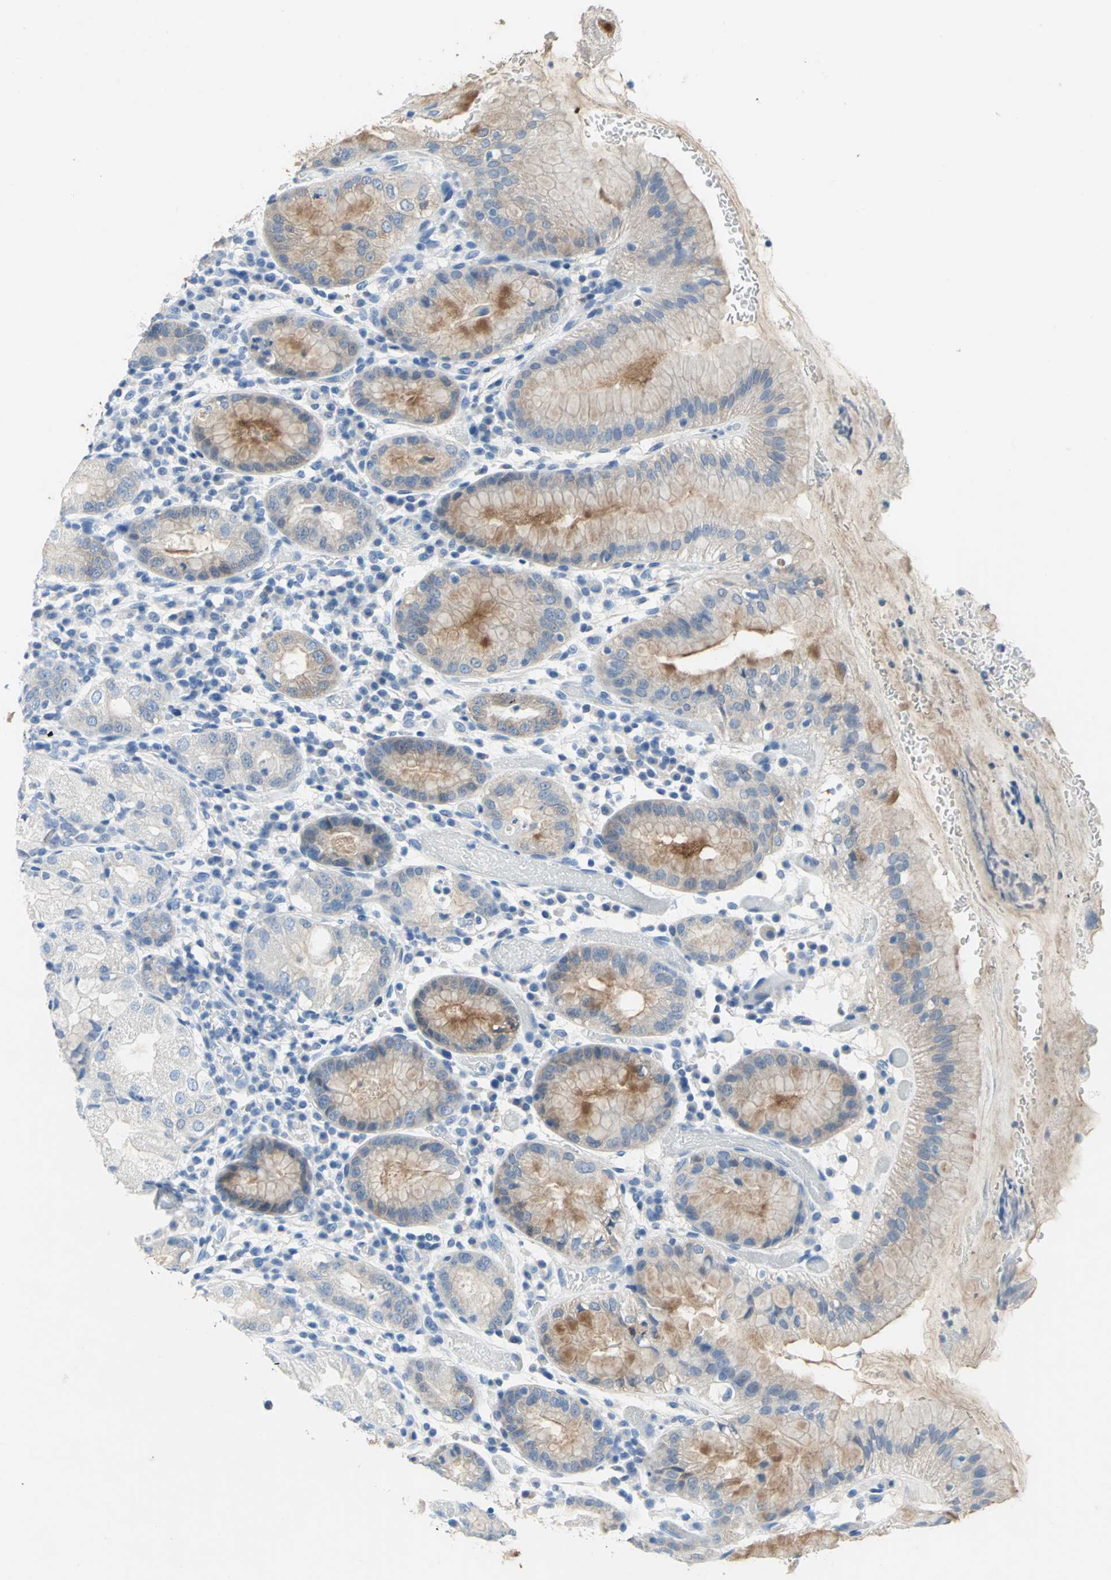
{"staining": {"intensity": "weak", "quantity": ">75%", "location": "cytoplasmic/membranous"}, "tissue": "stomach", "cell_type": "Glandular cells", "image_type": "normal", "snomed": [{"axis": "morphology", "description": "Normal tissue, NOS"}, {"axis": "topography", "description": "Stomach"}, {"axis": "topography", "description": "Stomach, lower"}], "caption": "Human stomach stained with a brown dye displays weak cytoplasmic/membranous positive positivity in approximately >75% of glandular cells.", "gene": "SFN", "patient": {"sex": "female", "age": 75}}